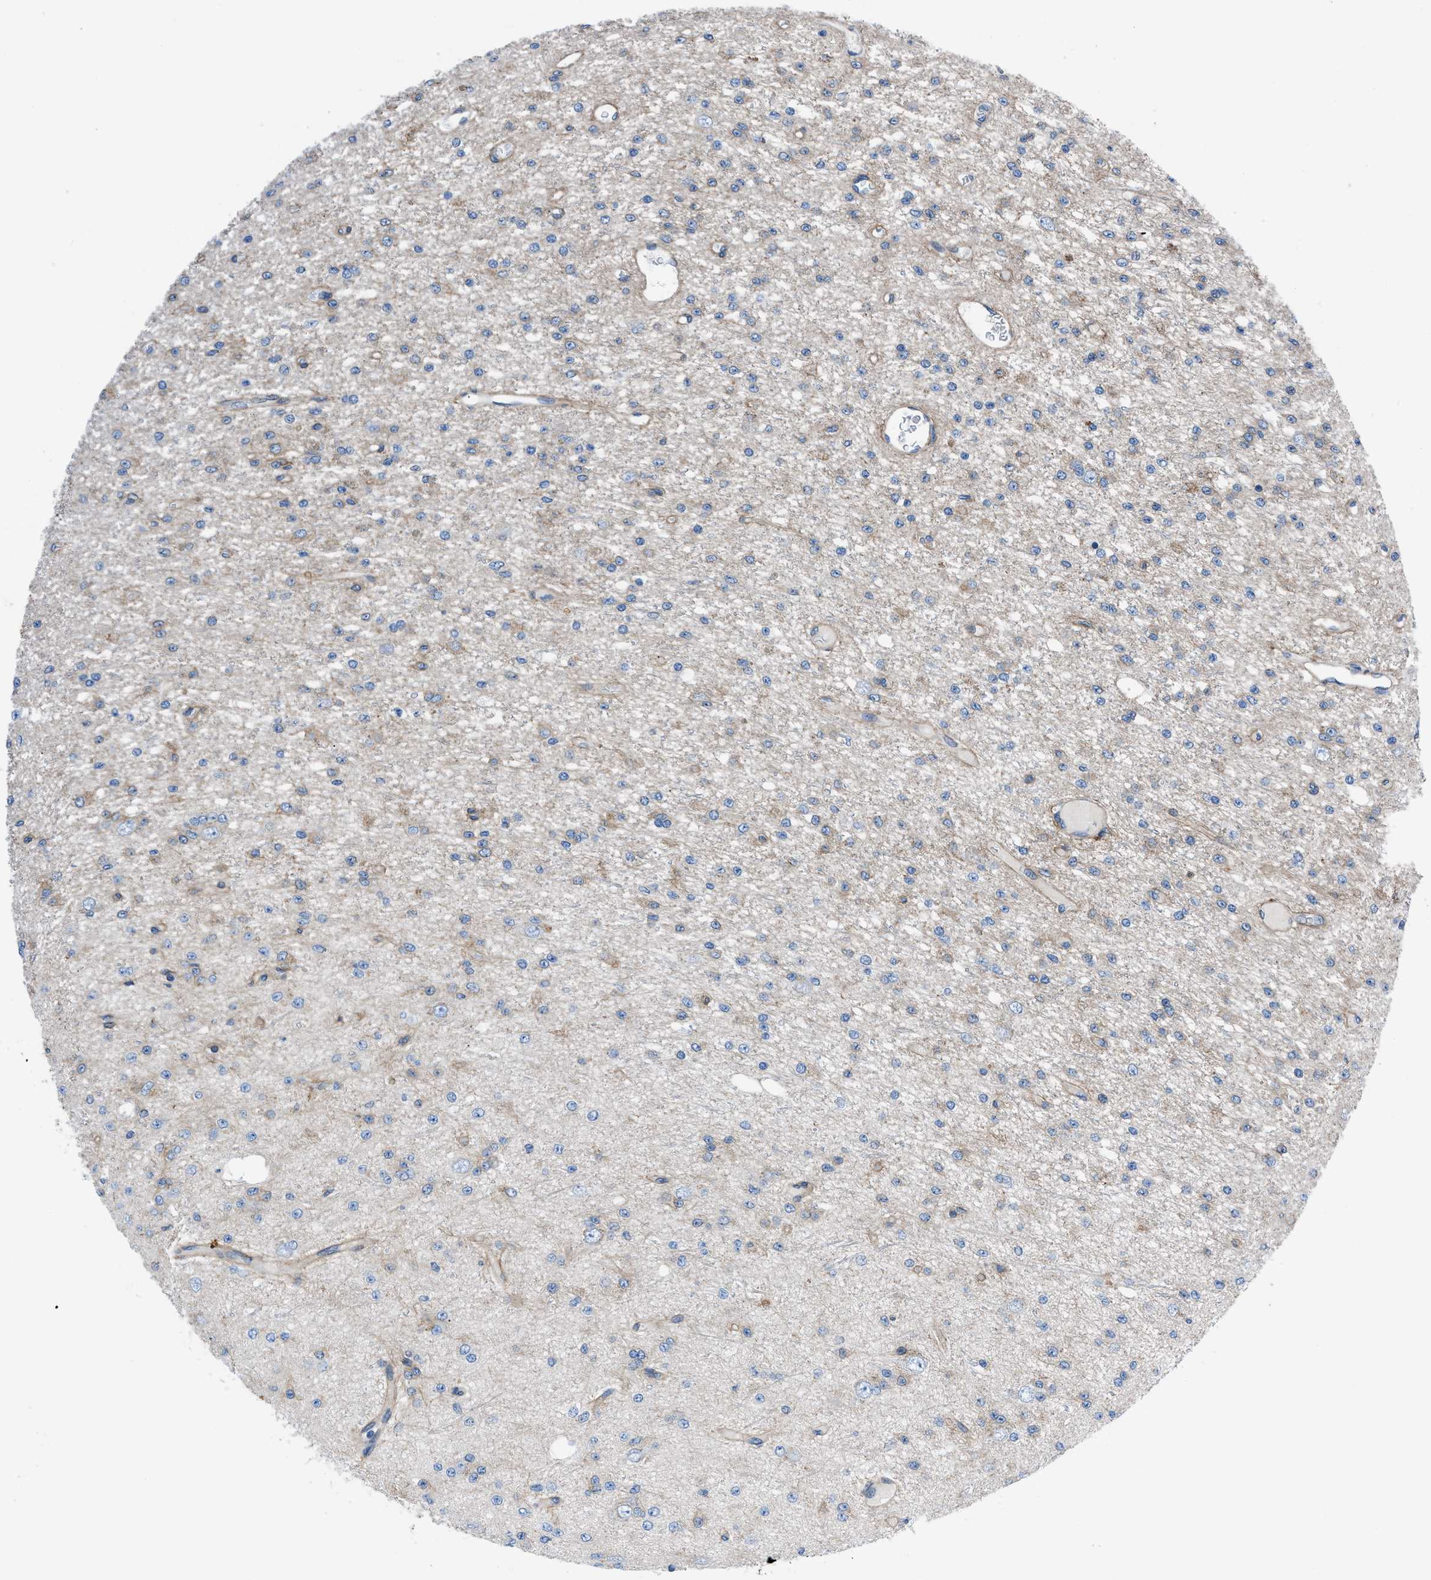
{"staining": {"intensity": "negative", "quantity": "none", "location": "none"}, "tissue": "glioma", "cell_type": "Tumor cells", "image_type": "cancer", "snomed": [{"axis": "morphology", "description": "Glioma, malignant, Low grade"}, {"axis": "topography", "description": "Brain"}], "caption": "Tumor cells are negative for protein expression in human malignant low-grade glioma.", "gene": "DMAC1", "patient": {"sex": "male", "age": 38}}